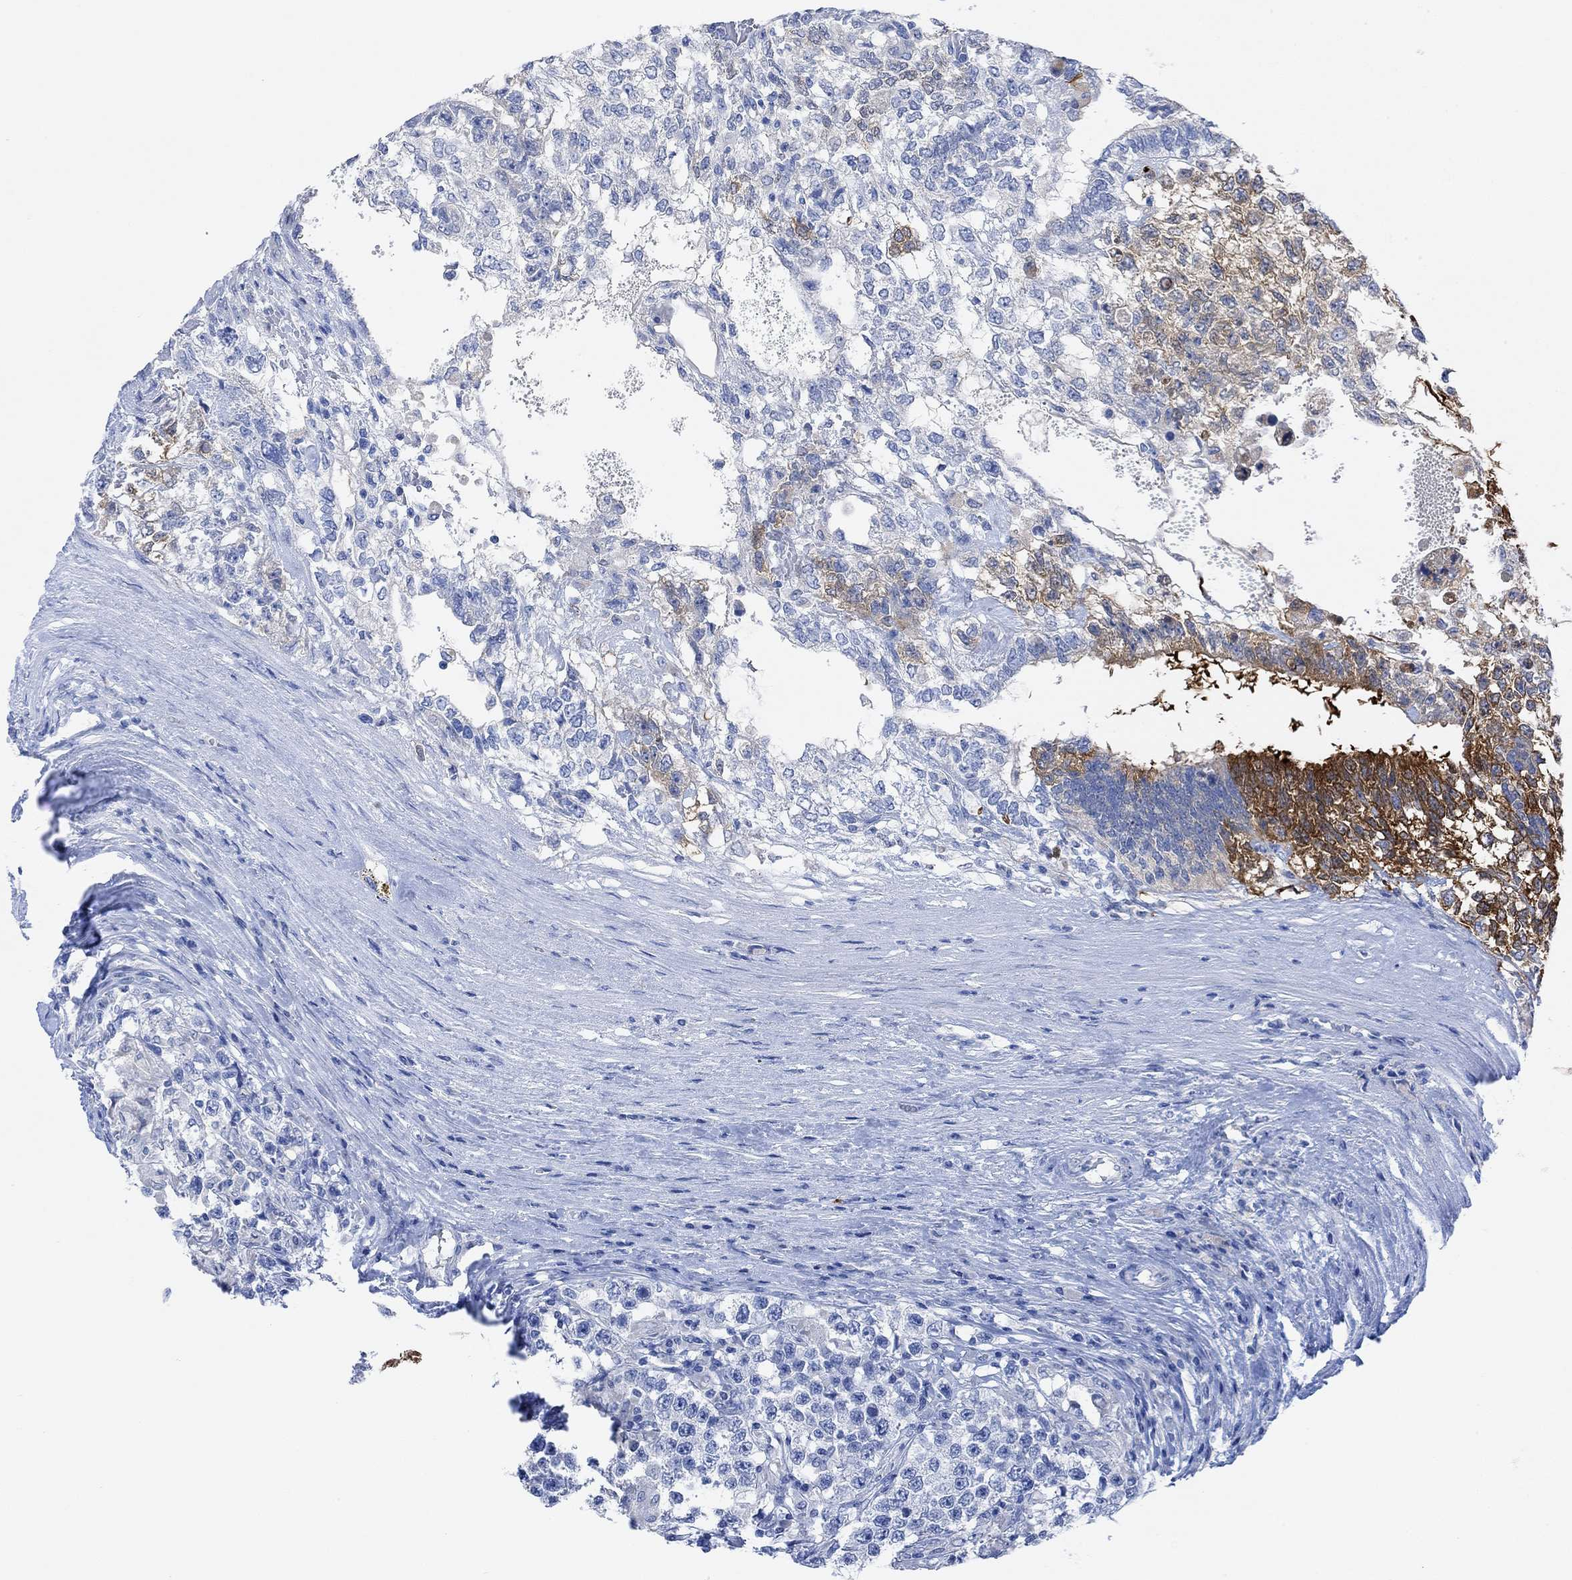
{"staining": {"intensity": "strong", "quantity": "<25%", "location": "cytoplasmic/membranous"}, "tissue": "testis cancer", "cell_type": "Tumor cells", "image_type": "cancer", "snomed": [{"axis": "morphology", "description": "Seminoma, NOS"}, {"axis": "morphology", "description": "Carcinoma, Embryonal, NOS"}, {"axis": "topography", "description": "Testis"}], "caption": "This is a photomicrograph of immunohistochemistry (IHC) staining of testis cancer, which shows strong positivity in the cytoplasmic/membranous of tumor cells.", "gene": "VAT1L", "patient": {"sex": "male", "age": 41}}